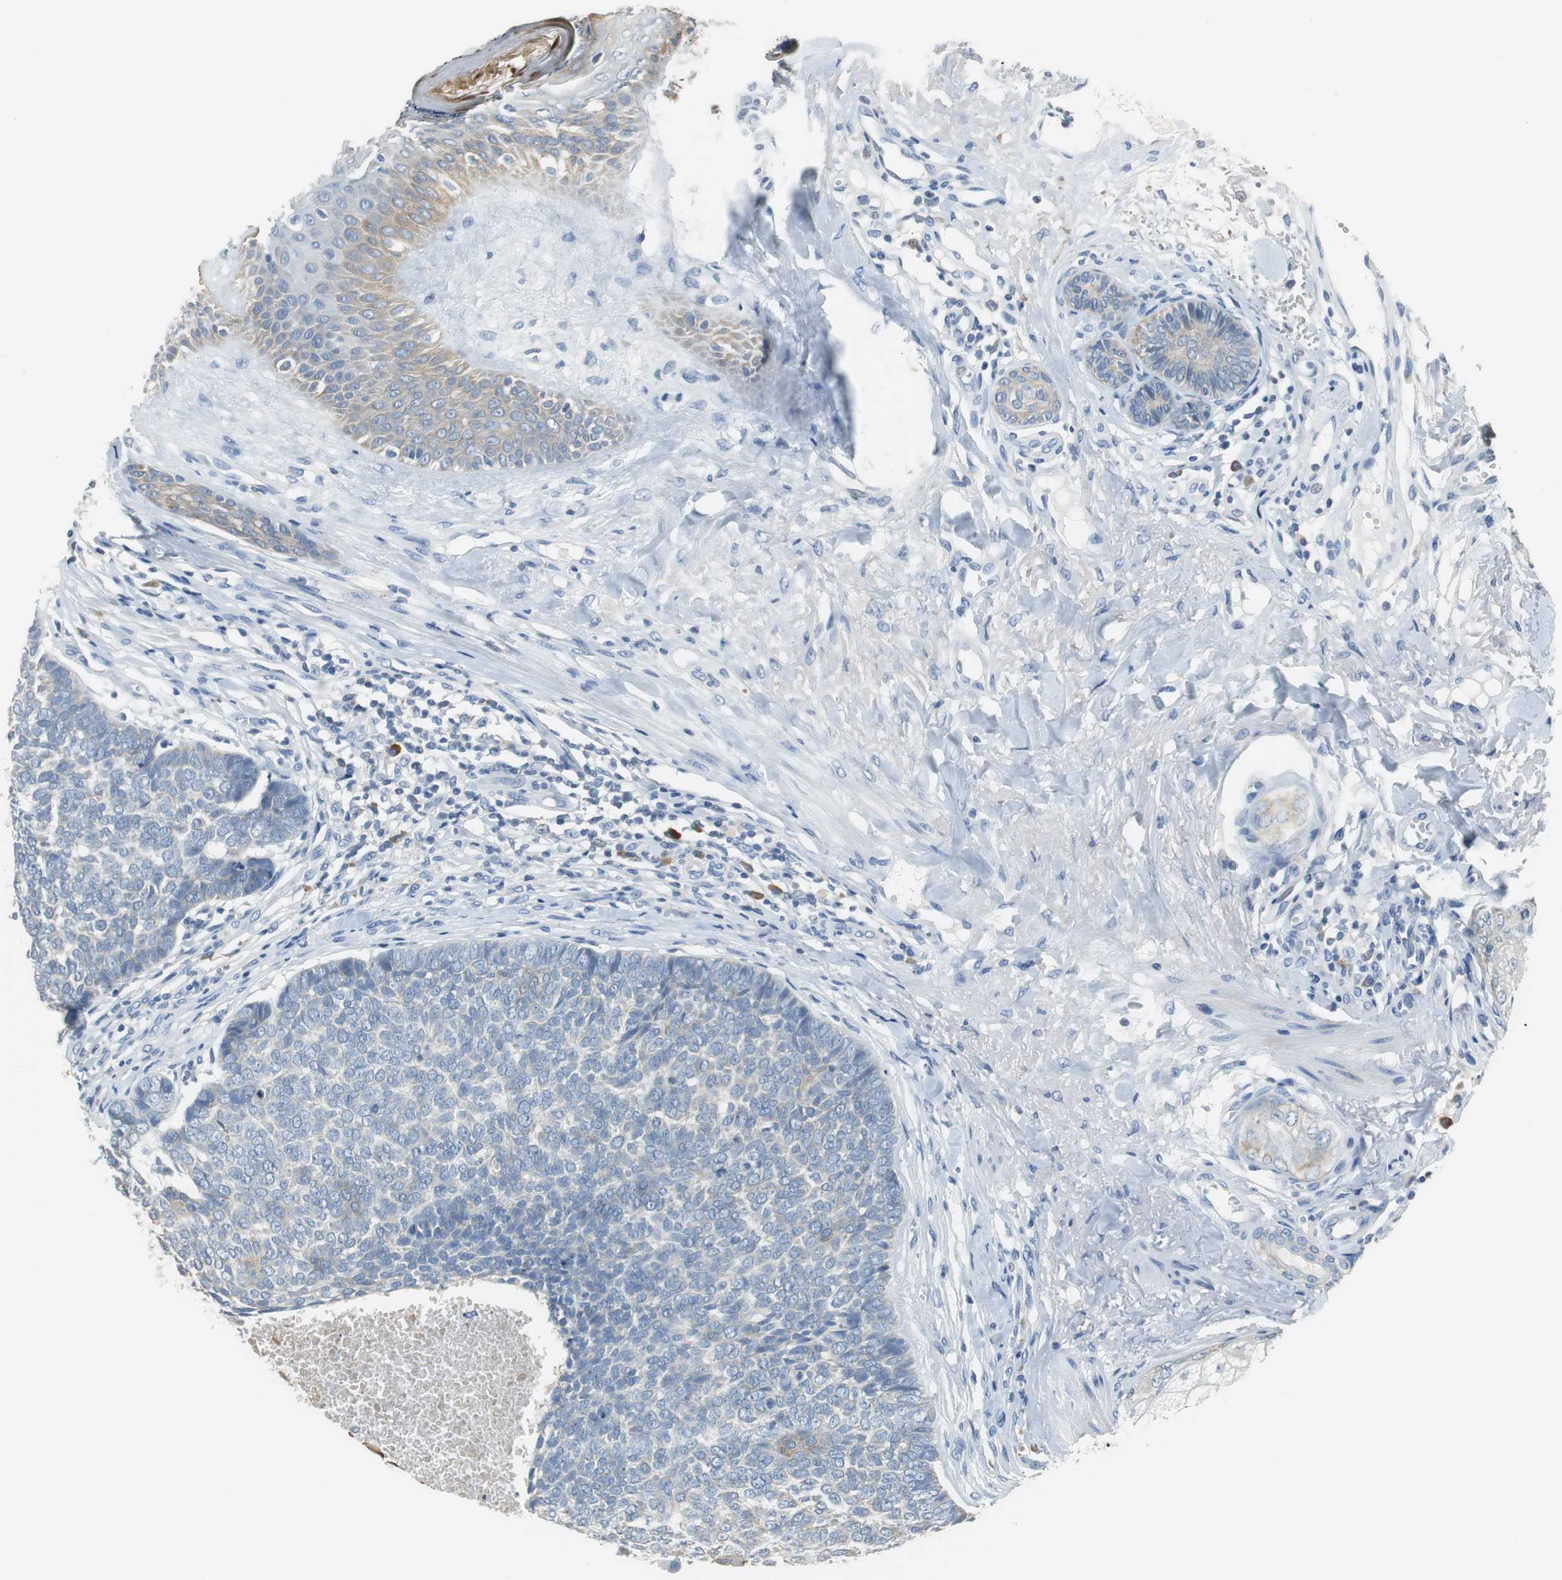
{"staining": {"intensity": "weak", "quantity": "<25%", "location": "cytoplasmic/membranous"}, "tissue": "skin cancer", "cell_type": "Tumor cells", "image_type": "cancer", "snomed": [{"axis": "morphology", "description": "Basal cell carcinoma"}, {"axis": "topography", "description": "Skin"}], "caption": "Immunohistochemistry photomicrograph of skin cancer stained for a protein (brown), which displays no expression in tumor cells. (DAB (3,3'-diaminobenzidine) immunohistochemistry, high magnification).", "gene": "GLCCI1", "patient": {"sex": "male", "age": 84}}